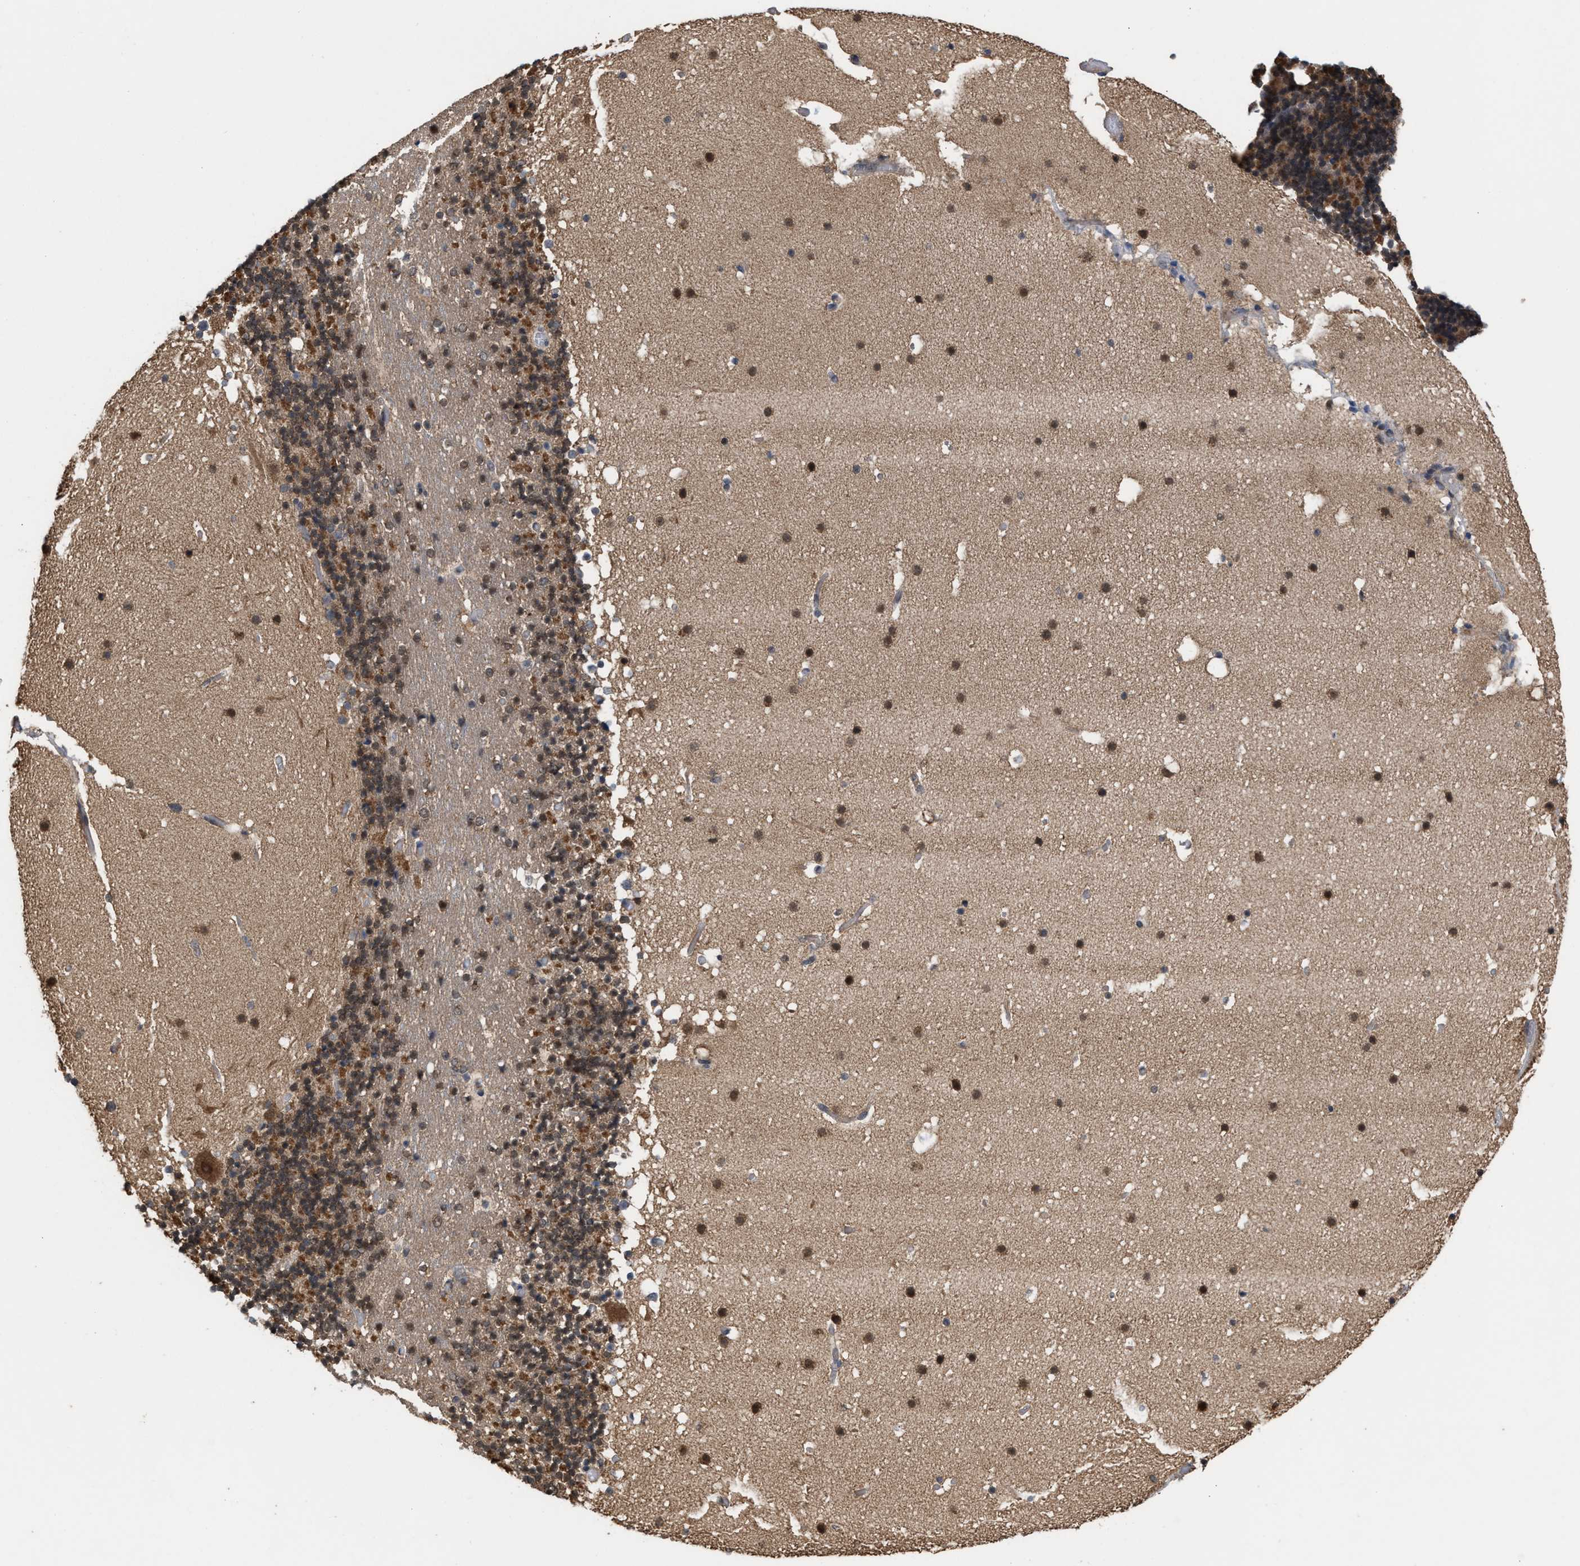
{"staining": {"intensity": "moderate", "quantity": "<25%", "location": "cytoplasmic/membranous,nuclear"}, "tissue": "cerebellum", "cell_type": "Cells in granular layer", "image_type": "normal", "snomed": [{"axis": "morphology", "description": "Normal tissue, NOS"}, {"axis": "topography", "description": "Cerebellum"}], "caption": "The photomicrograph reveals staining of normal cerebellum, revealing moderate cytoplasmic/membranous,nuclear protein positivity (brown color) within cells in granular layer. (DAB IHC, brown staining for protein, blue staining for nuclei).", "gene": "C9orf78", "patient": {"sex": "male", "age": 57}}